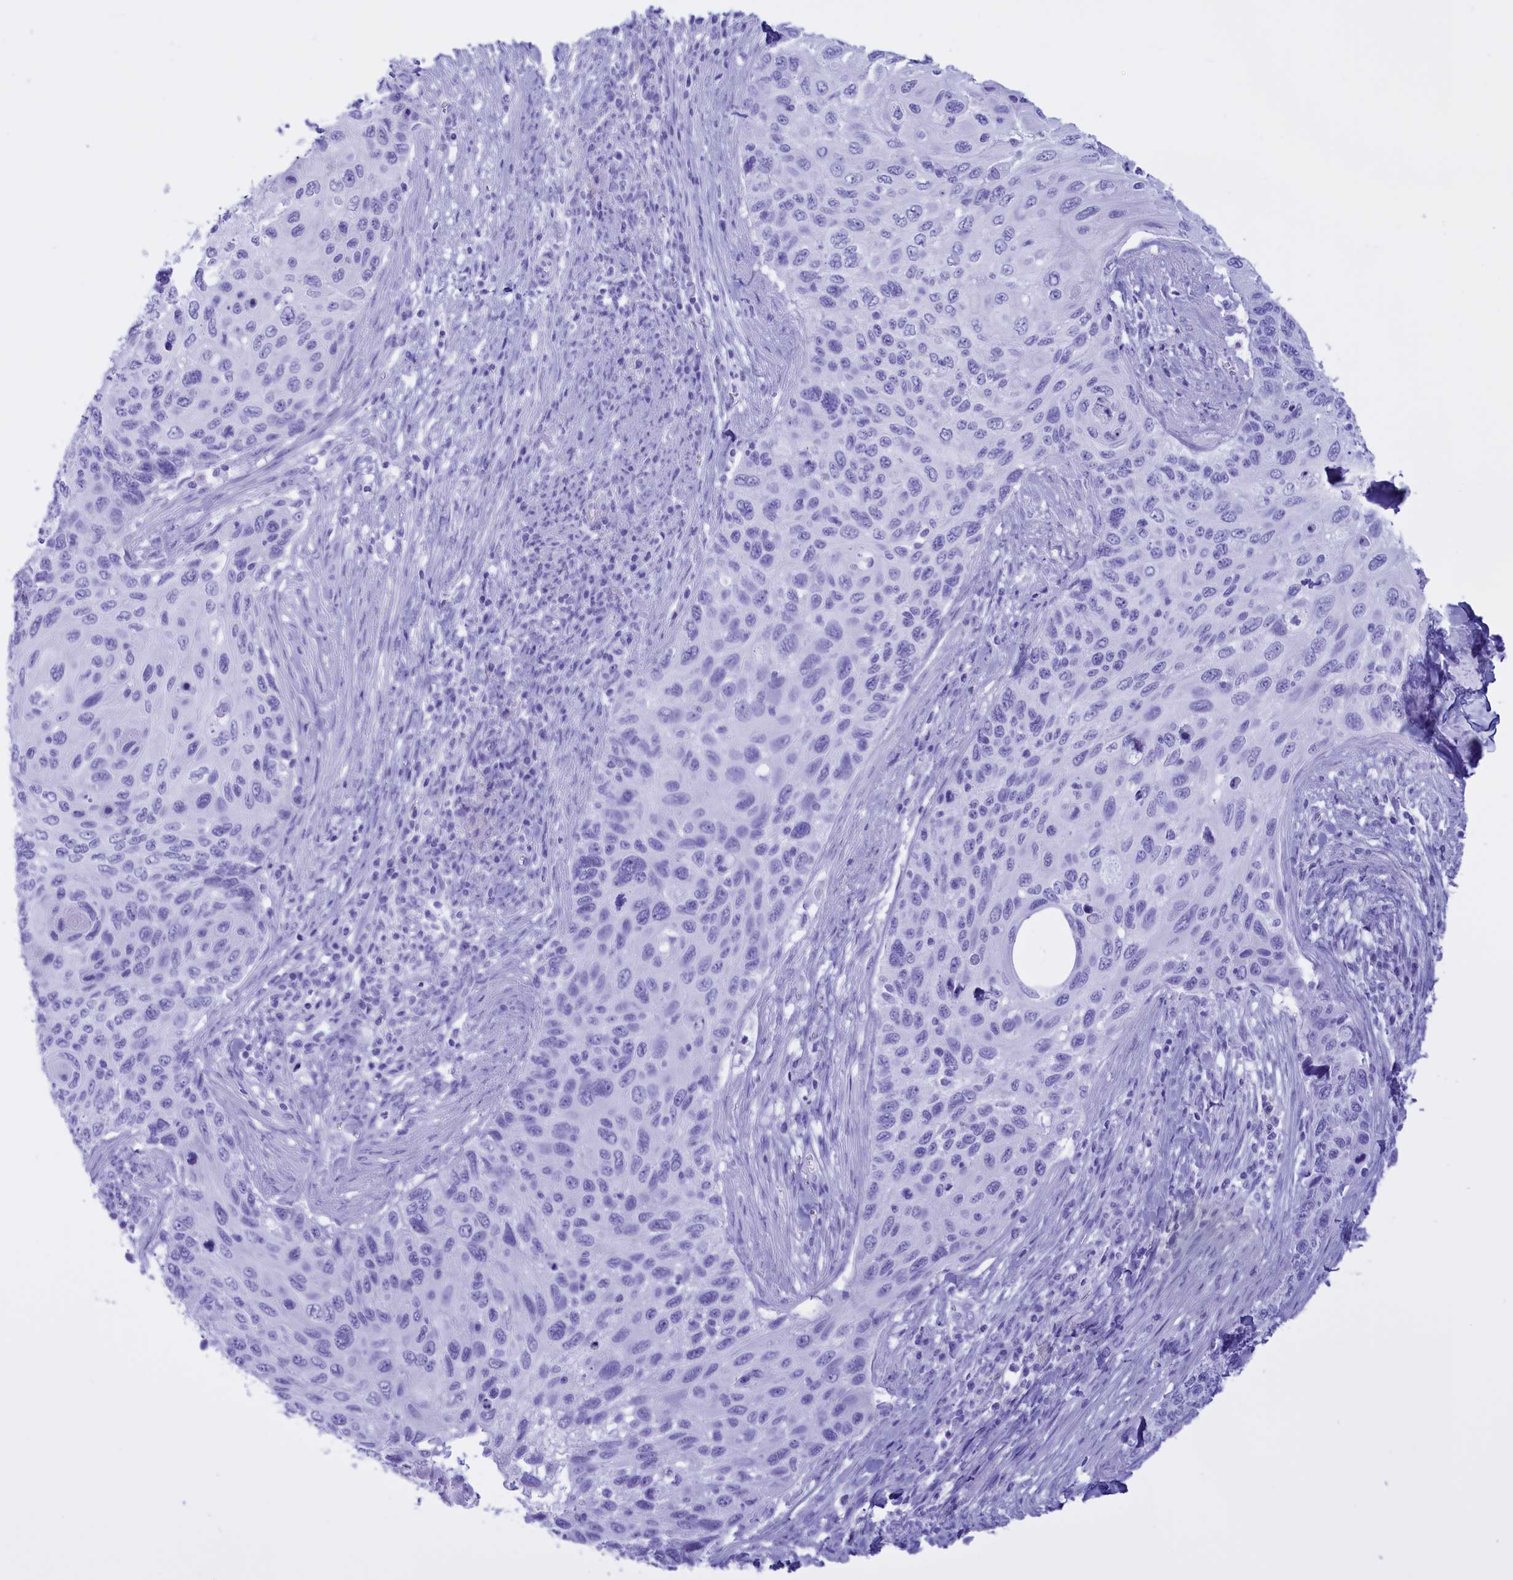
{"staining": {"intensity": "negative", "quantity": "none", "location": "none"}, "tissue": "cervical cancer", "cell_type": "Tumor cells", "image_type": "cancer", "snomed": [{"axis": "morphology", "description": "Squamous cell carcinoma, NOS"}, {"axis": "topography", "description": "Cervix"}], "caption": "A micrograph of cervical cancer (squamous cell carcinoma) stained for a protein demonstrates no brown staining in tumor cells.", "gene": "BRI3", "patient": {"sex": "female", "age": 70}}